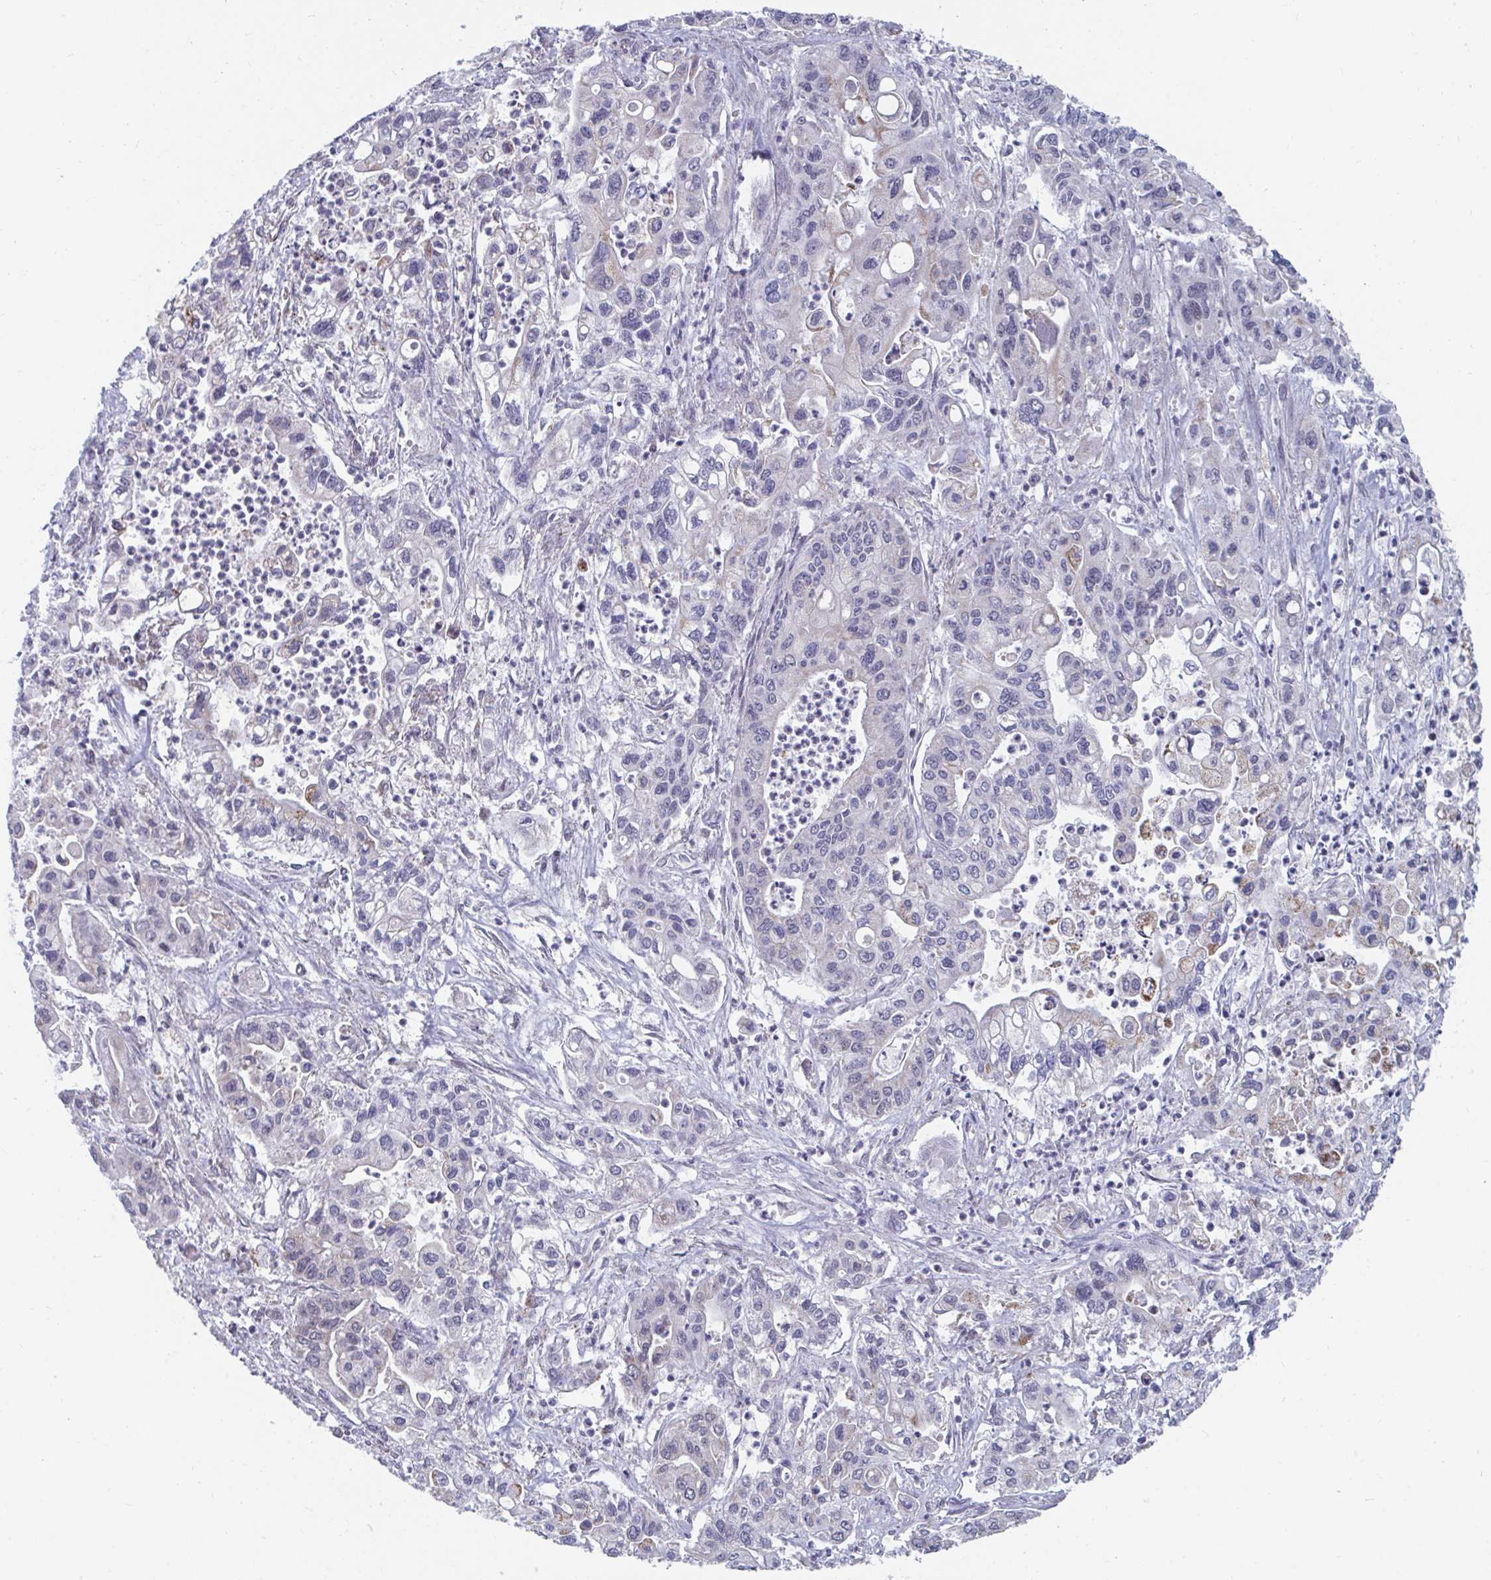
{"staining": {"intensity": "weak", "quantity": "<25%", "location": "cytoplasmic/membranous"}, "tissue": "pancreatic cancer", "cell_type": "Tumor cells", "image_type": "cancer", "snomed": [{"axis": "morphology", "description": "Adenocarcinoma, NOS"}, {"axis": "topography", "description": "Pancreas"}], "caption": "DAB immunohistochemical staining of human pancreatic cancer shows no significant staining in tumor cells.", "gene": "ELAVL1", "patient": {"sex": "male", "age": 62}}